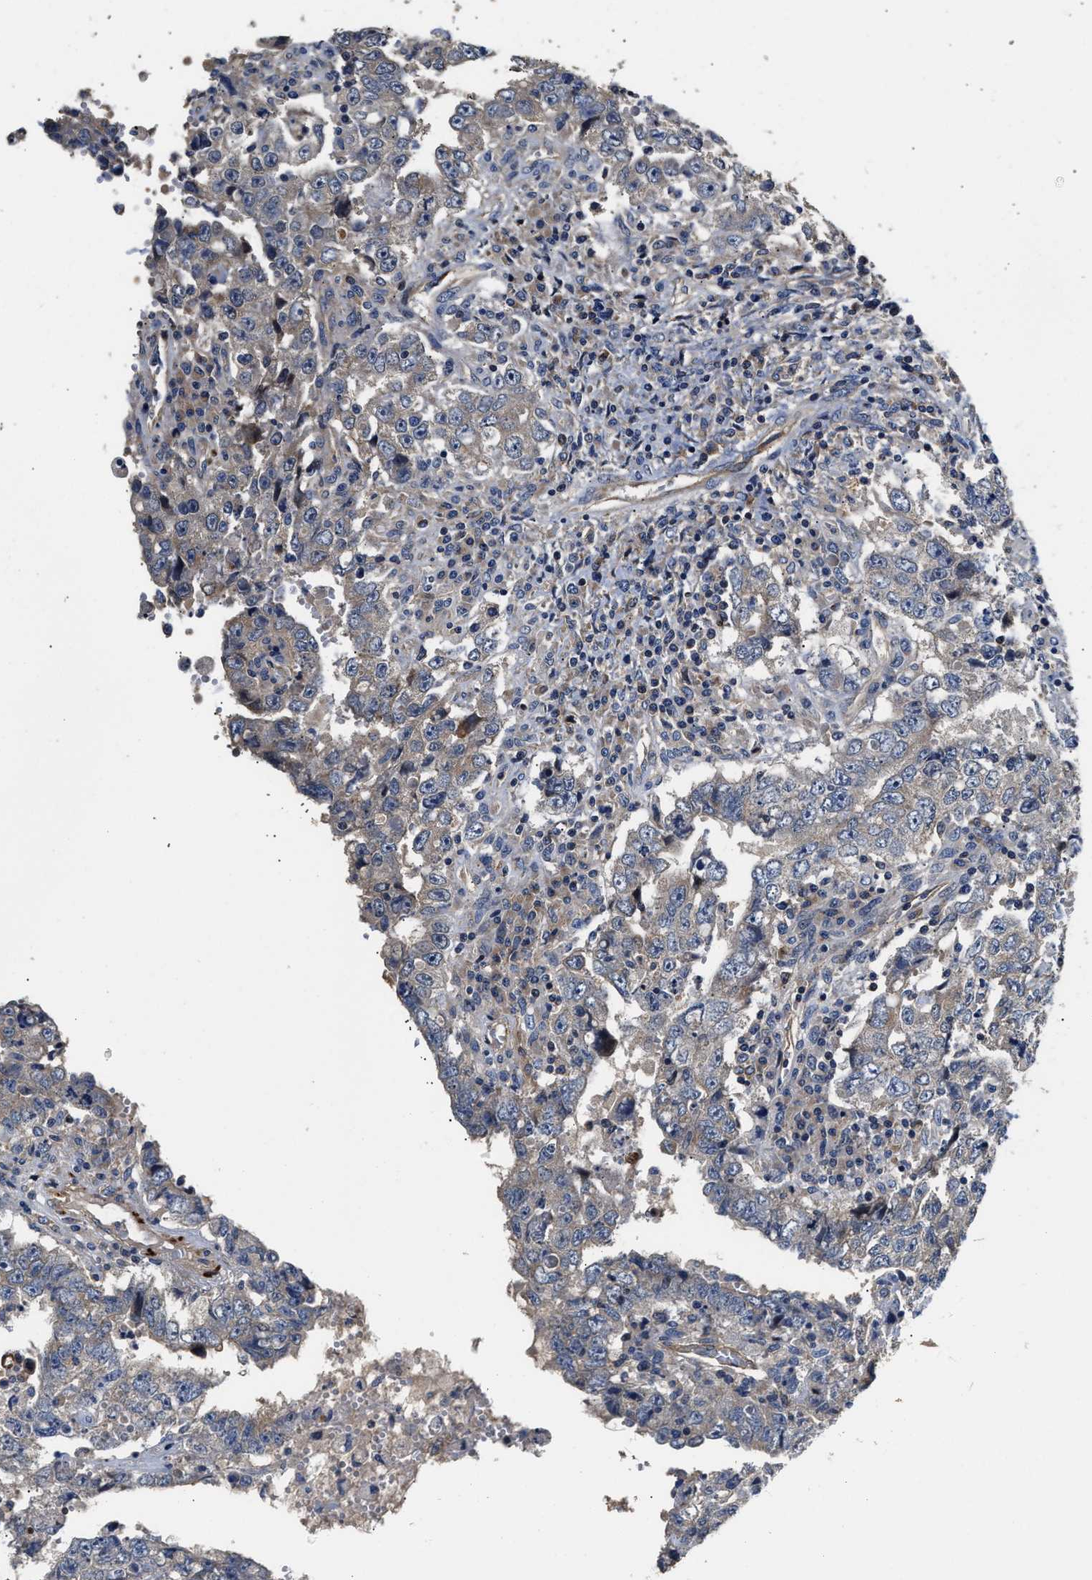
{"staining": {"intensity": "negative", "quantity": "none", "location": "none"}, "tissue": "testis cancer", "cell_type": "Tumor cells", "image_type": "cancer", "snomed": [{"axis": "morphology", "description": "Carcinoma, Embryonal, NOS"}, {"axis": "topography", "description": "Testis"}], "caption": "Tumor cells show no significant protein positivity in testis embryonal carcinoma.", "gene": "TEX2", "patient": {"sex": "male", "age": 26}}